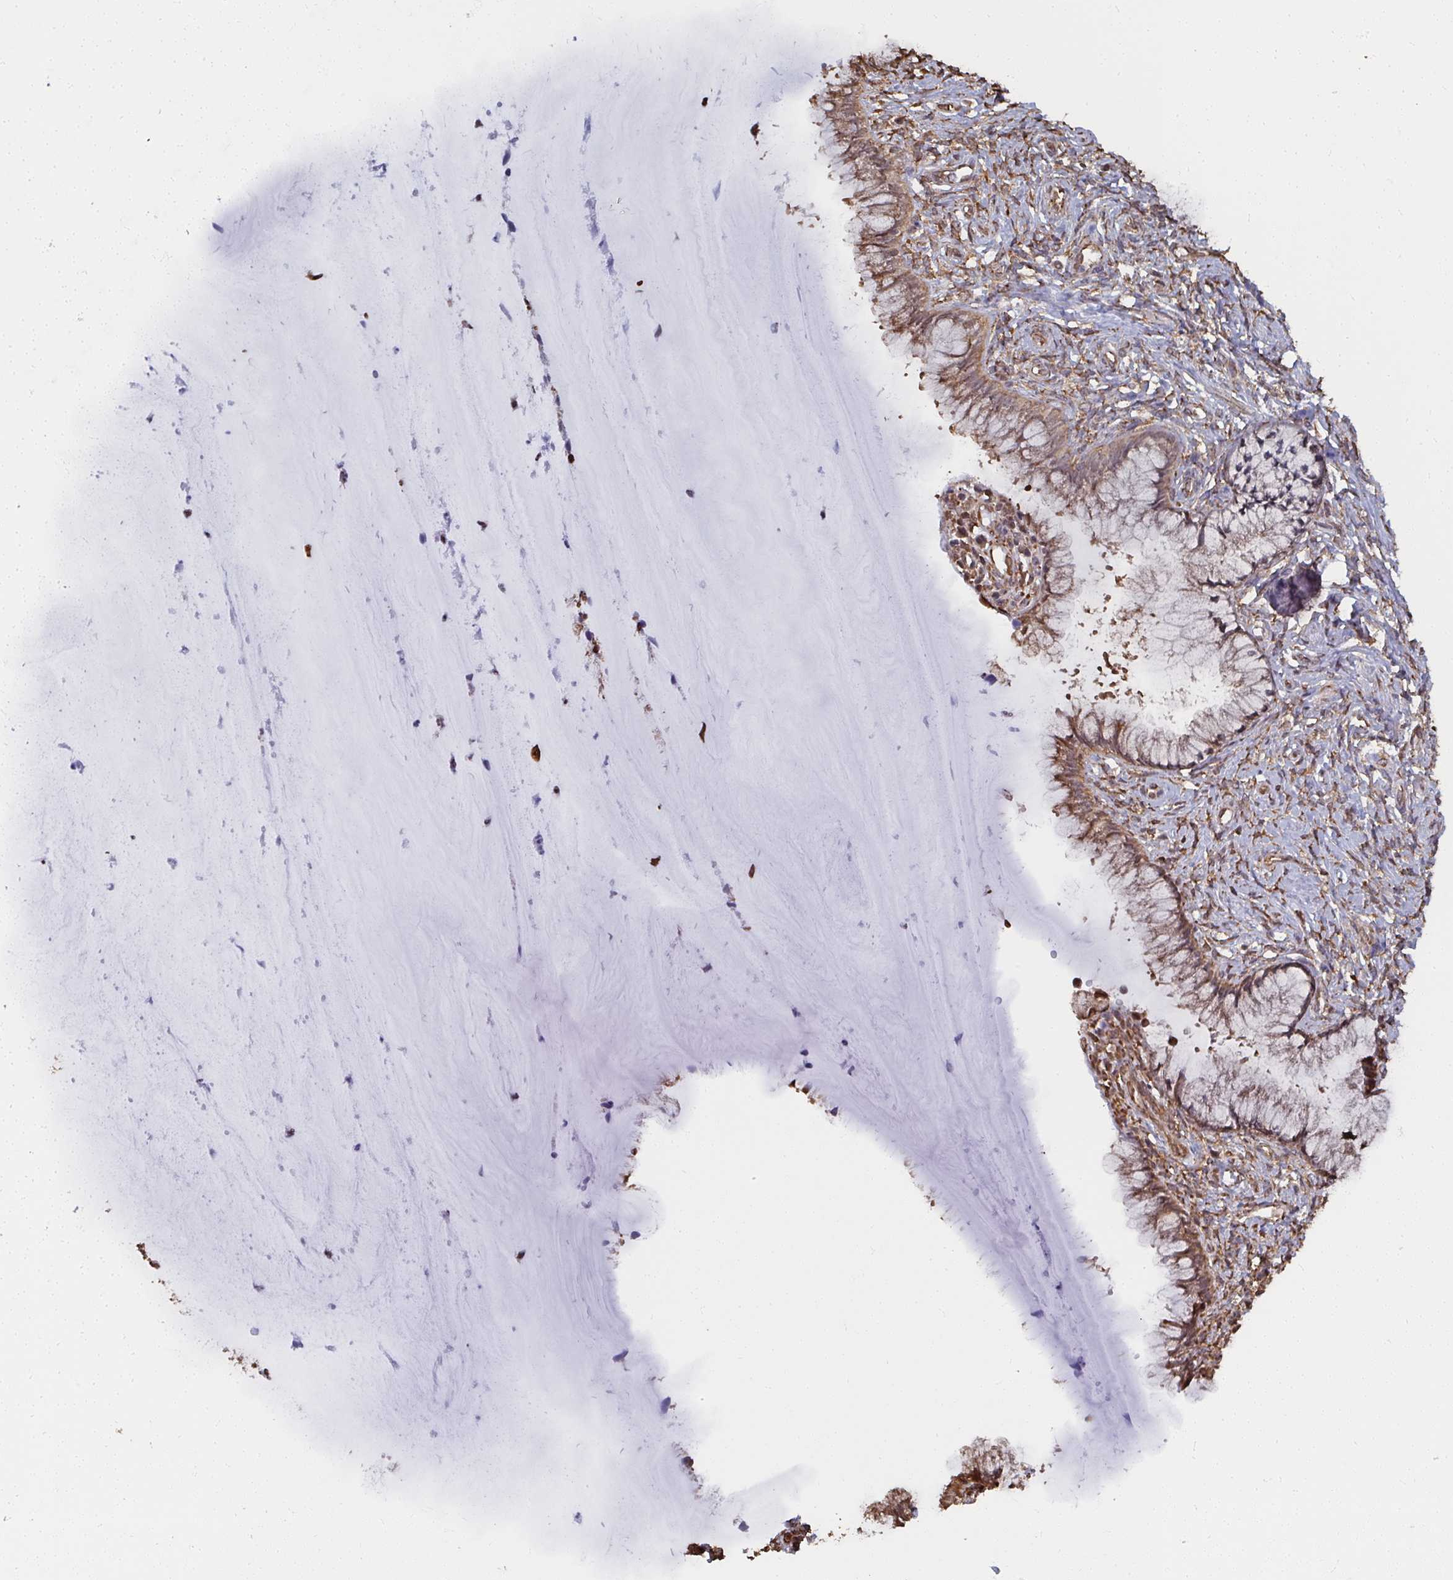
{"staining": {"intensity": "moderate", "quantity": ">75%", "location": "cytoplasmic/membranous"}, "tissue": "cervix", "cell_type": "Glandular cells", "image_type": "normal", "snomed": [{"axis": "morphology", "description": "Normal tissue, NOS"}, {"axis": "topography", "description": "Cervix"}], "caption": "Protein expression analysis of normal human cervix reveals moderate cytoplasmic/membranous positivity in about >75% of glandular cells. Immunohistochemistry stains the protein in brown and the nuclei are stained blue.", "gene": "SYNCRIP", "patient": {"sex": "female", "age": 37}}